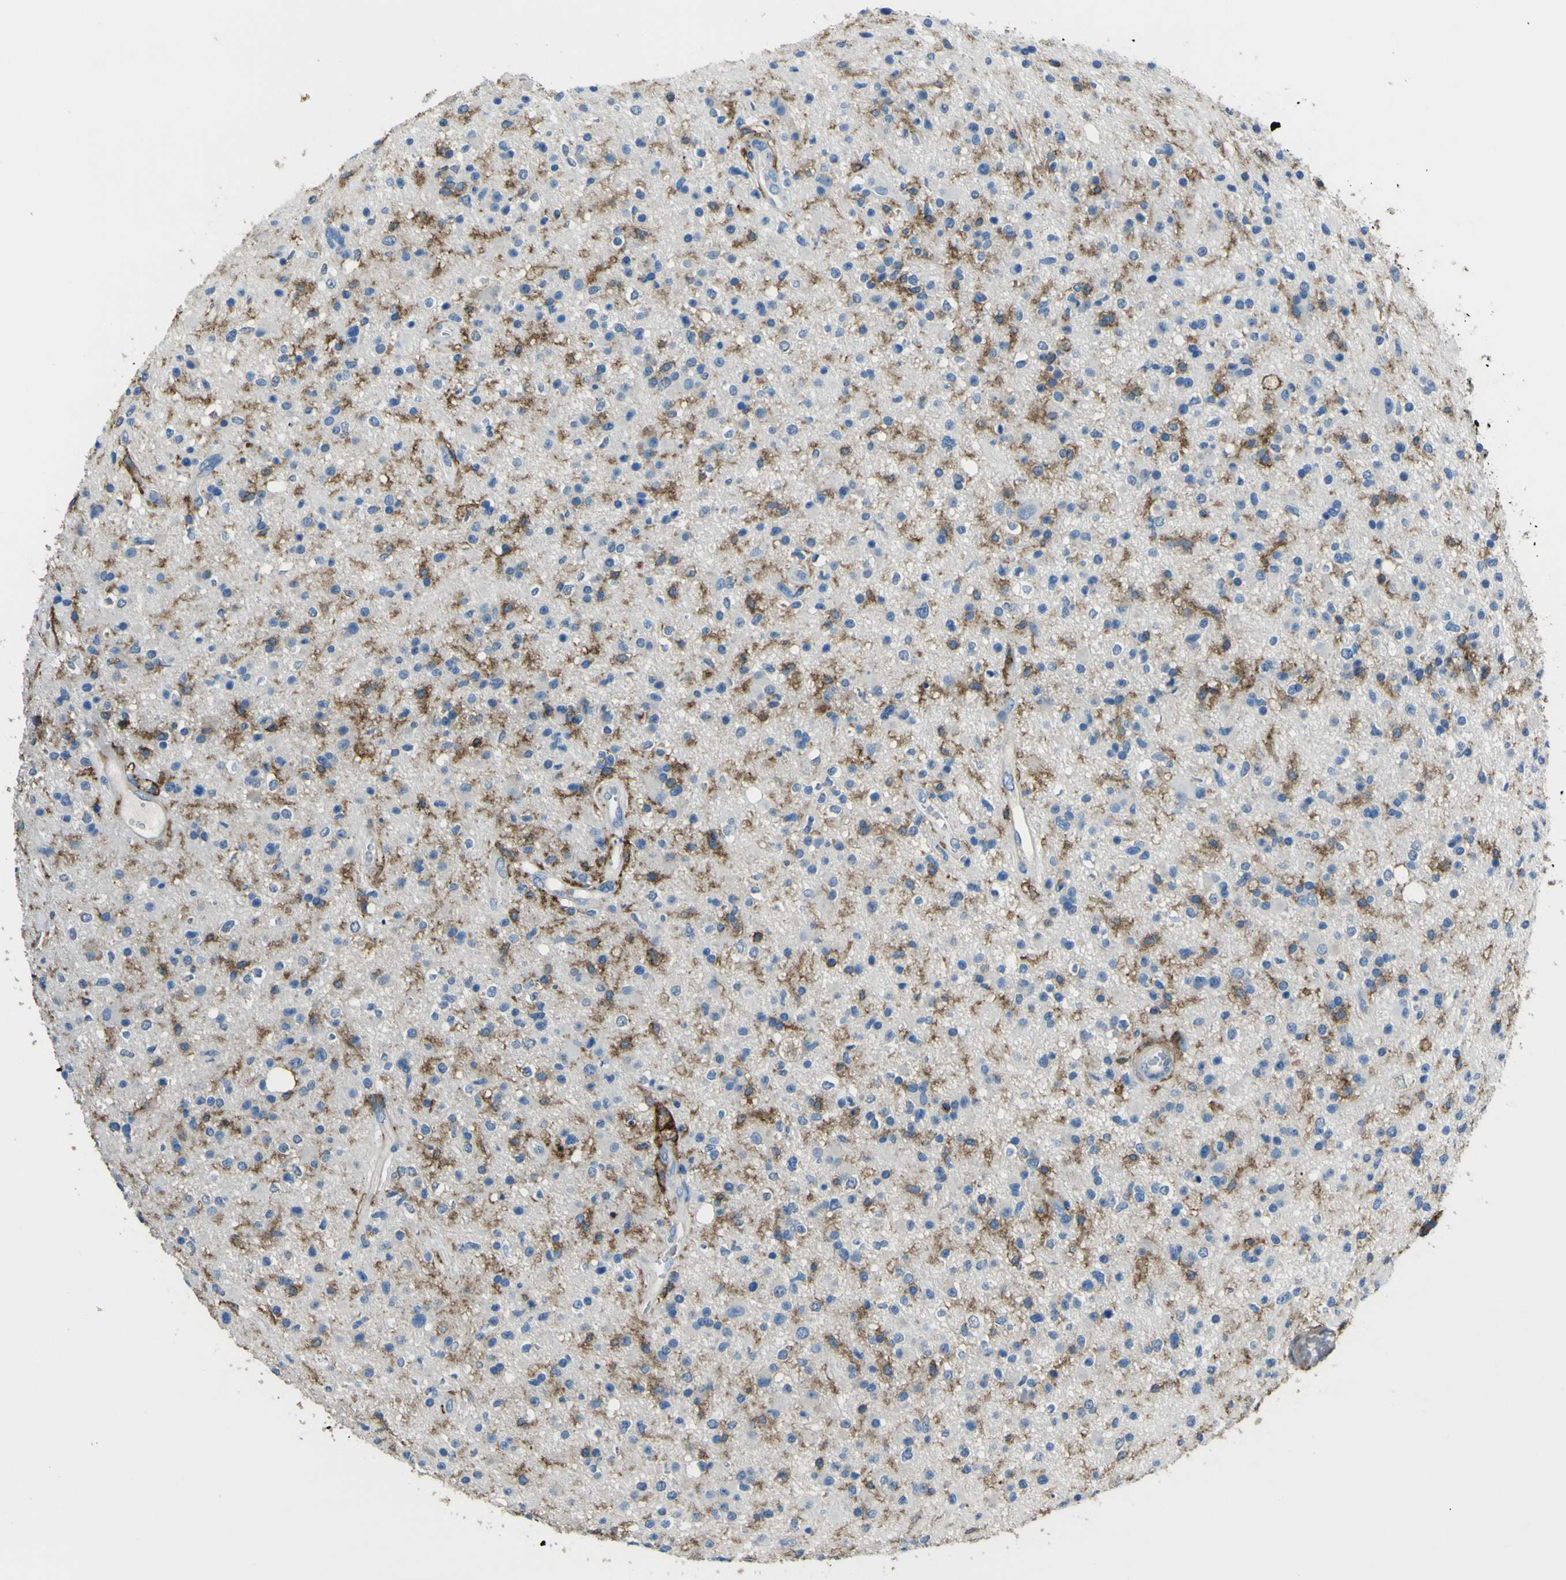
{"staining": {"intensity": "moderate", "quantity": "25%-75%", "location": "cytoplasmic/membranous"}, "tissue": "glioma", "cell_type": "Tumor cells", "image_type": "cancer", "snomed": [{"axis": "morphology", "description": "Glioma, malignant, High grade"}, {"axis": "topography", "description": "Brain"}], "caption": "Moderate cytoplasmic/membranous staining for a protein is present in approximately 25%-75% of tumor cells of glioma using immunohistochemistry.", "gene": "LAIR1", "patient": {"sex": "male", "age": 33}}